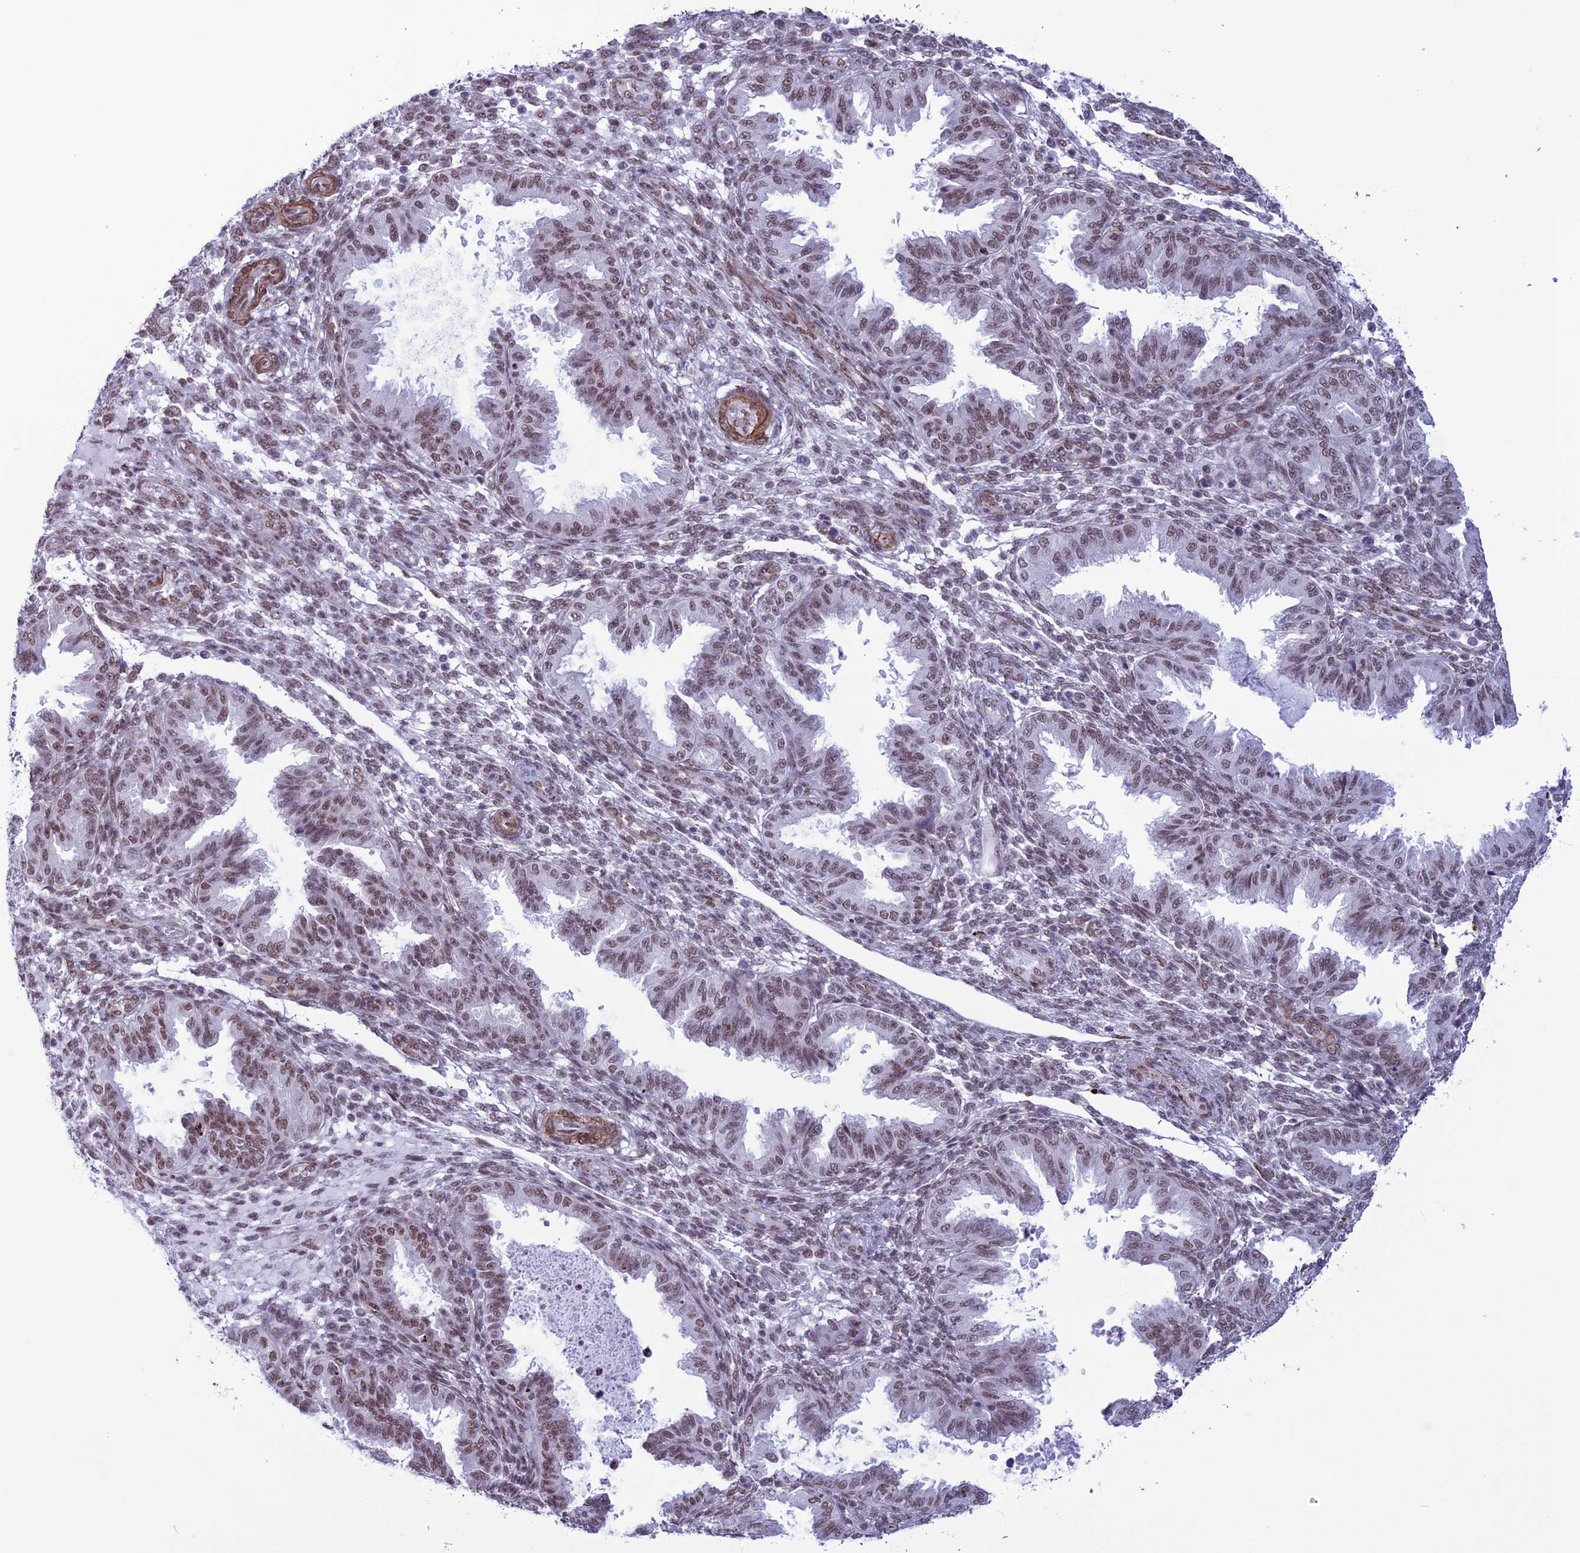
{"staining": {"intensity": "weak", "quantity": "25%-75%", "location": "nuclear"}, "tissue": "endometrium", "cell_type": "Cells in endometrial stroma", "image_type": "normal", "snomed": [{"axis": "morphology", "description": "Normal tissue, NOS"}, {"axis": "topography", "description": "Endometrium"}], "caption": "Endometrium stained with immunohistochemistry (IHC) exhibits weak nuclear expression in approximately 25%-75% of cells in endometrial stroma. The protein is stained brown, and the nuclei are stained in blue (DAB IHC with brightfield microscopy, high magnification).", "gene": "U2AF1", "patient": {"sex": "female", "age": 33}}